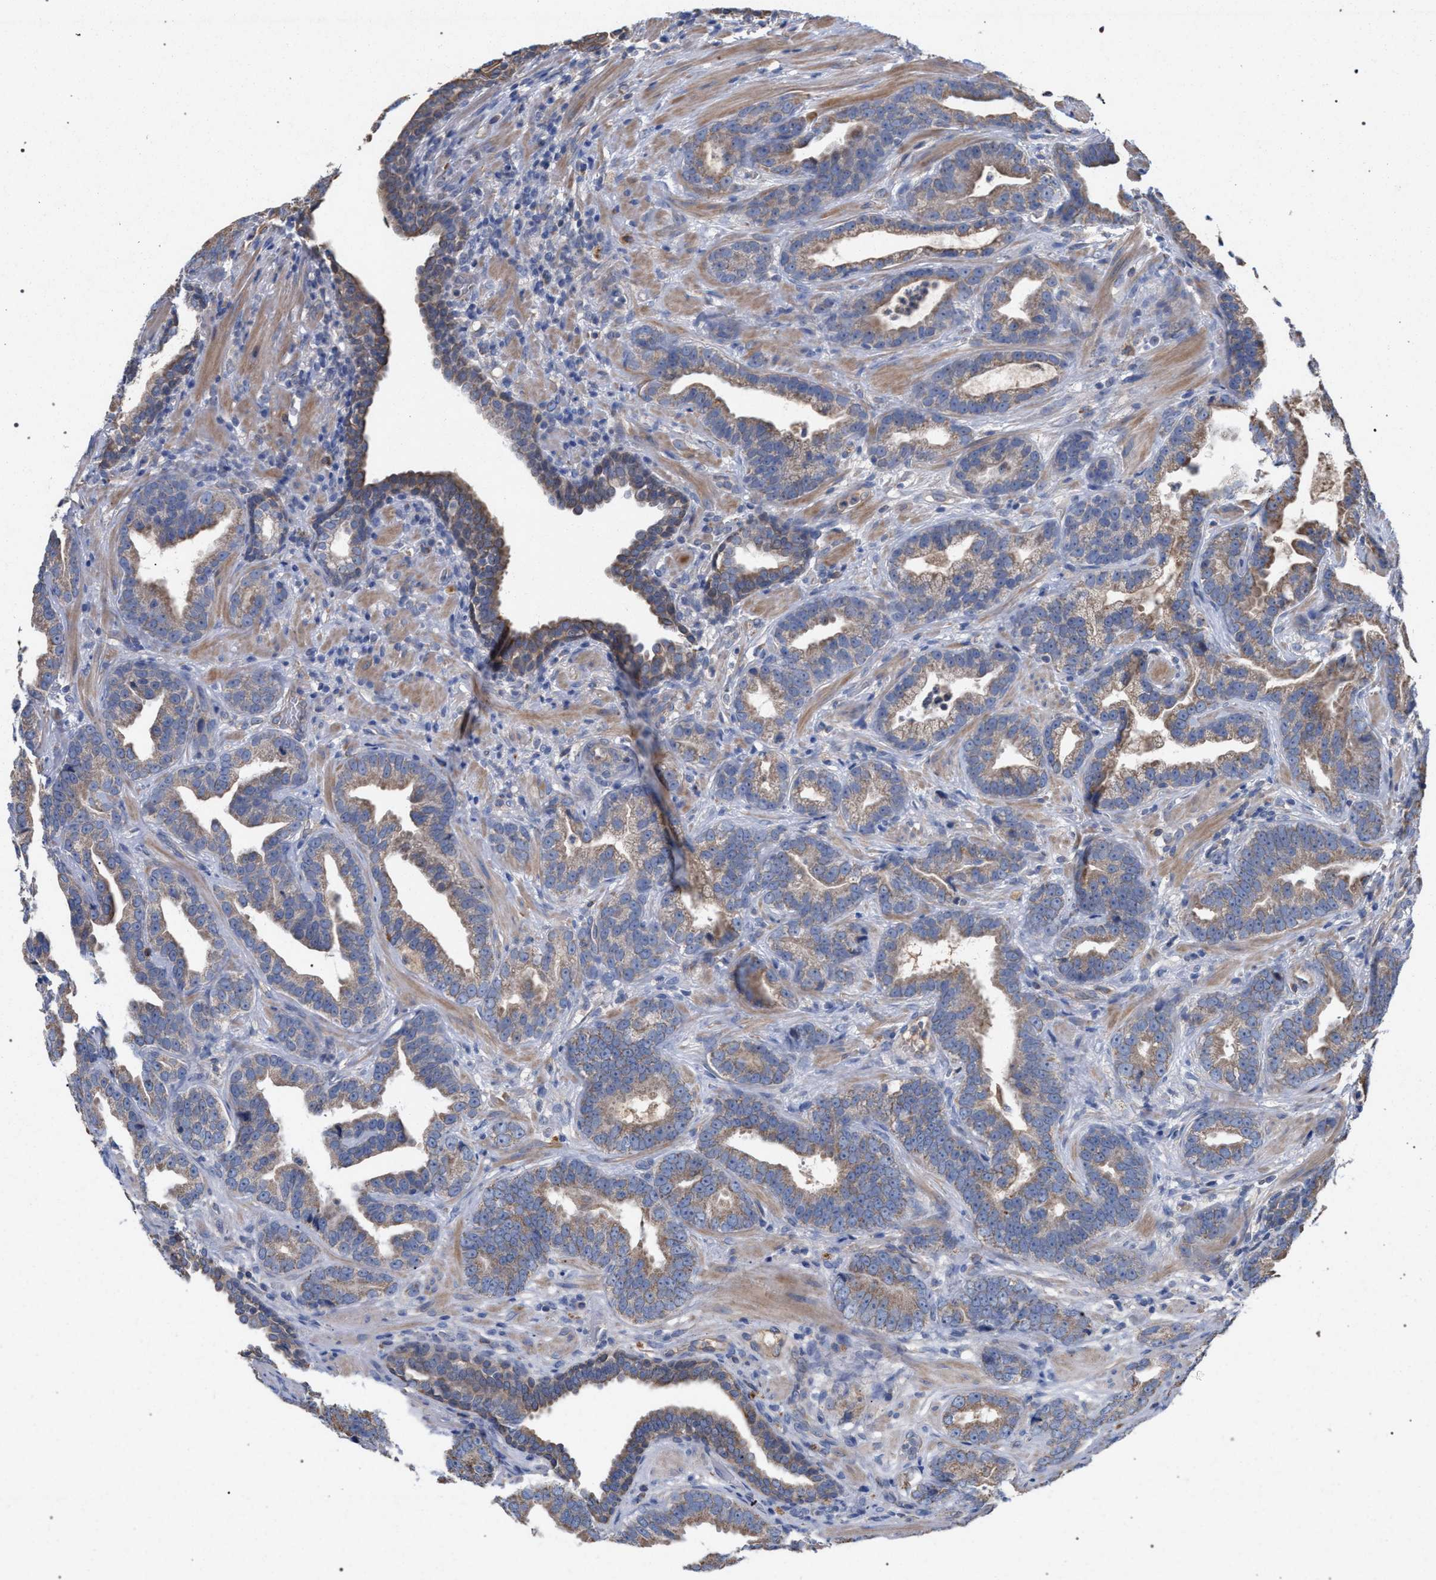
{"staining": {"intensity": "weak", "quantity": ">75%", "location": "cytoplasmic/membranous"}, "tissue": "prostate cancer", "cell_type": "Tumor cells", "image_type": "cancer", "snomed": [{"axis": "morphology", "description": "Adenocarcinoma, Low grade"}, {"axis": "topography", "description": "Prostate"}], "caption": "There is low levels of weak cytoplasmic/membranous expression in tumor cells of prostate low-grade adenocarcinoma, as demonstrated by immunohistochemical staining (brown color).", "gene": "BCL2L12", "patient": {"sex": "male", "age": 59}}